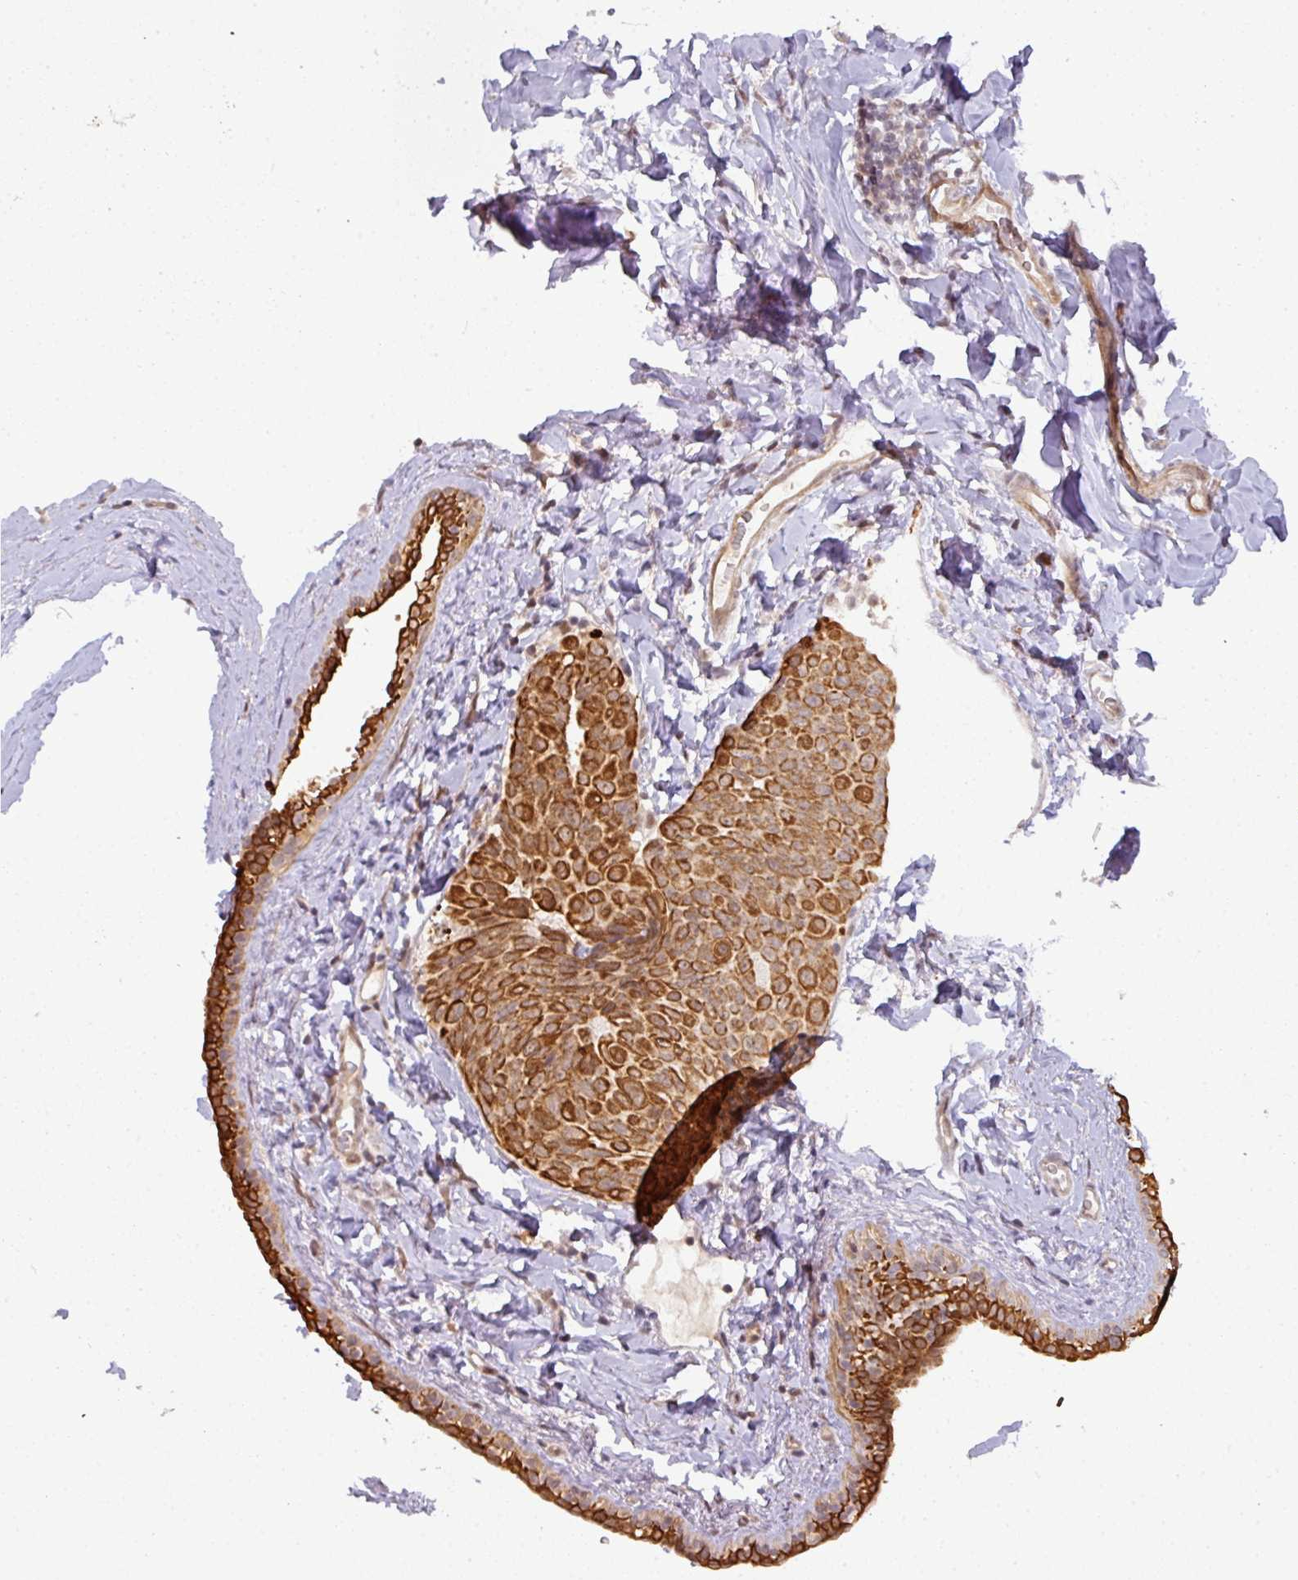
{"staining": {"intensity": "strong", "quantity": ">75%", "location": "cytoplasmic/membranous"}, "tissue": "breast cancer", "cell_type": "Tumor cells", "image_type": "cancer", "snomed": [{"axis": "morphology", "description": "Duct carcinoma"}, {"axis": "topography", "description": "Breast"}], "caption": "Human breast invasive ductal carcinoma stained with a protein marker shows strong staining in tumor cells.", "gene": "GTF2H3", "patient": {"sex": "female", "age": 40}}